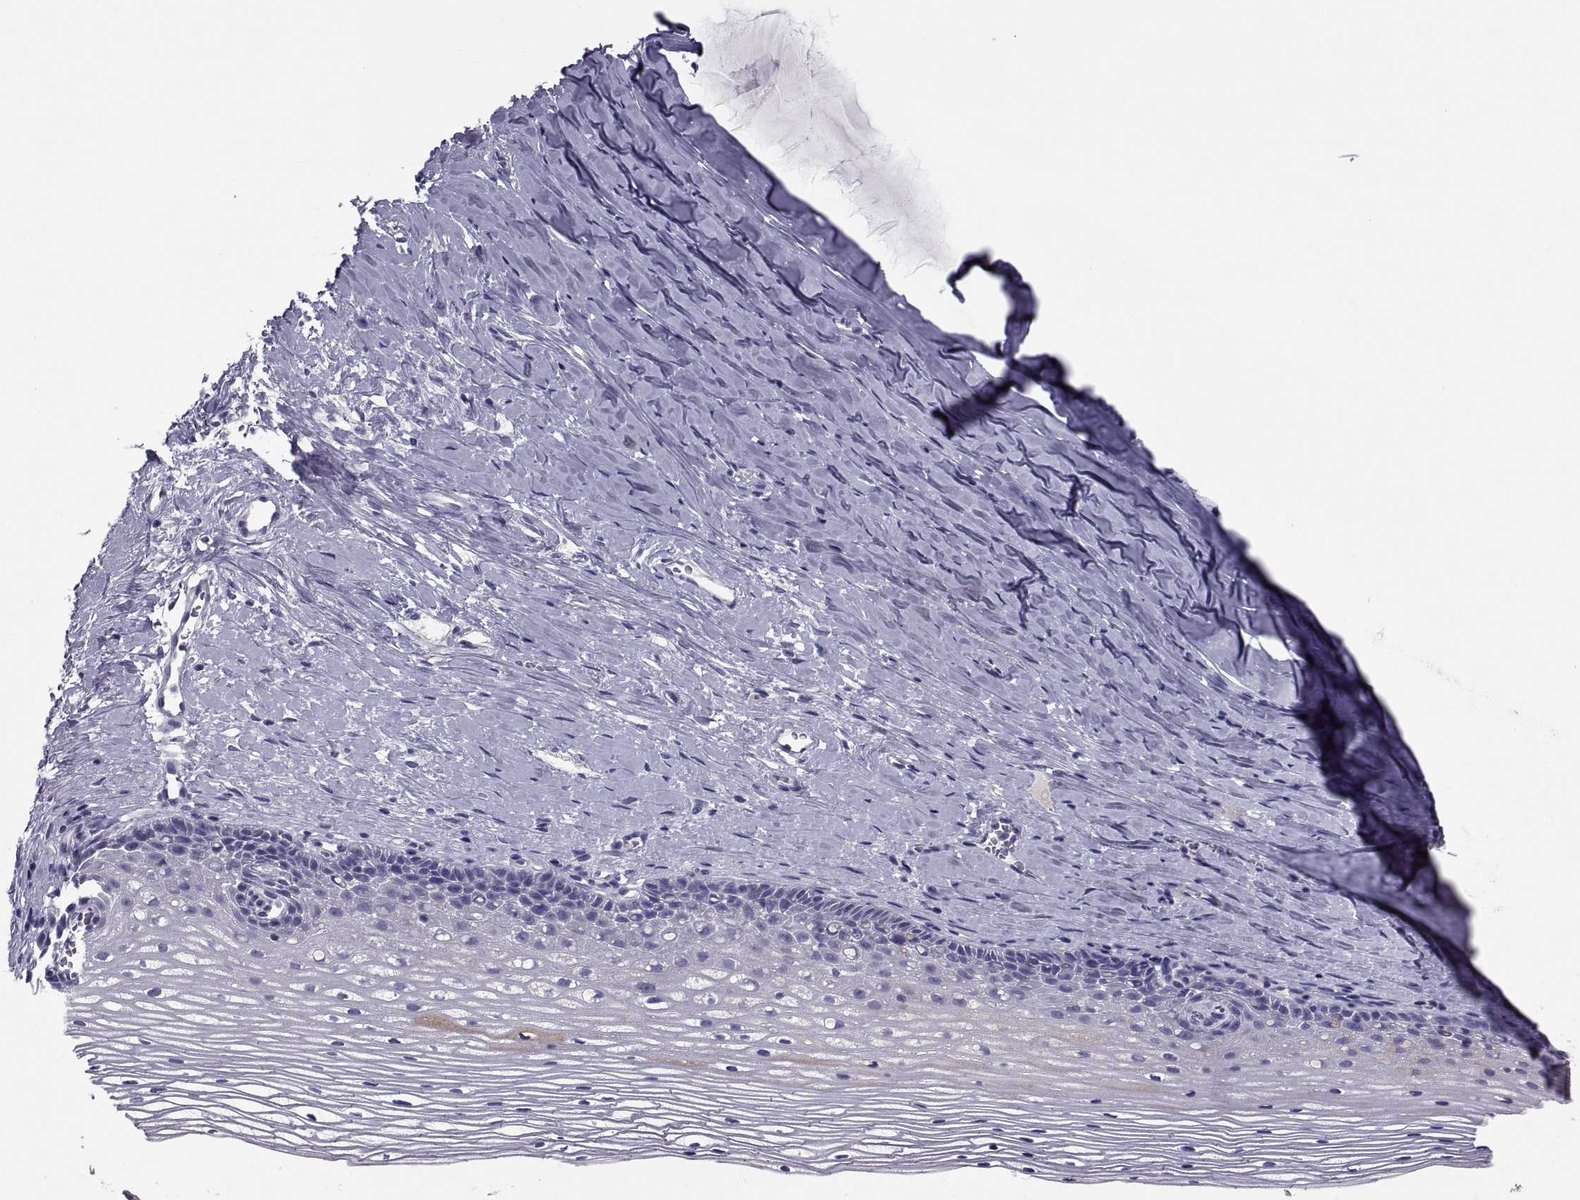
{"staining": {"intensity": "weak", "quantity": "<25%", "location": "cytoplasmic/membranous"}, "tissue": "cervix", "cell_type": "Squamous epithelial cells", "image_type": "normal", "snomed": [{"axis": "morphology", "description": "Normal tissue, NOS"}, {"axis": "topography", "description": "Cervix"}], "caption": "A micrograph of cervix stained for a protein shows no brown staining in squamous epithelial cells. The staining was performed using DAB to visualize the protein expression in brown, while the nuclei were stained in blue with hematoxylin (Magnification: 20x).", "gene": "PDZRN4", "patient": {"sex": "female", "age": 40}}